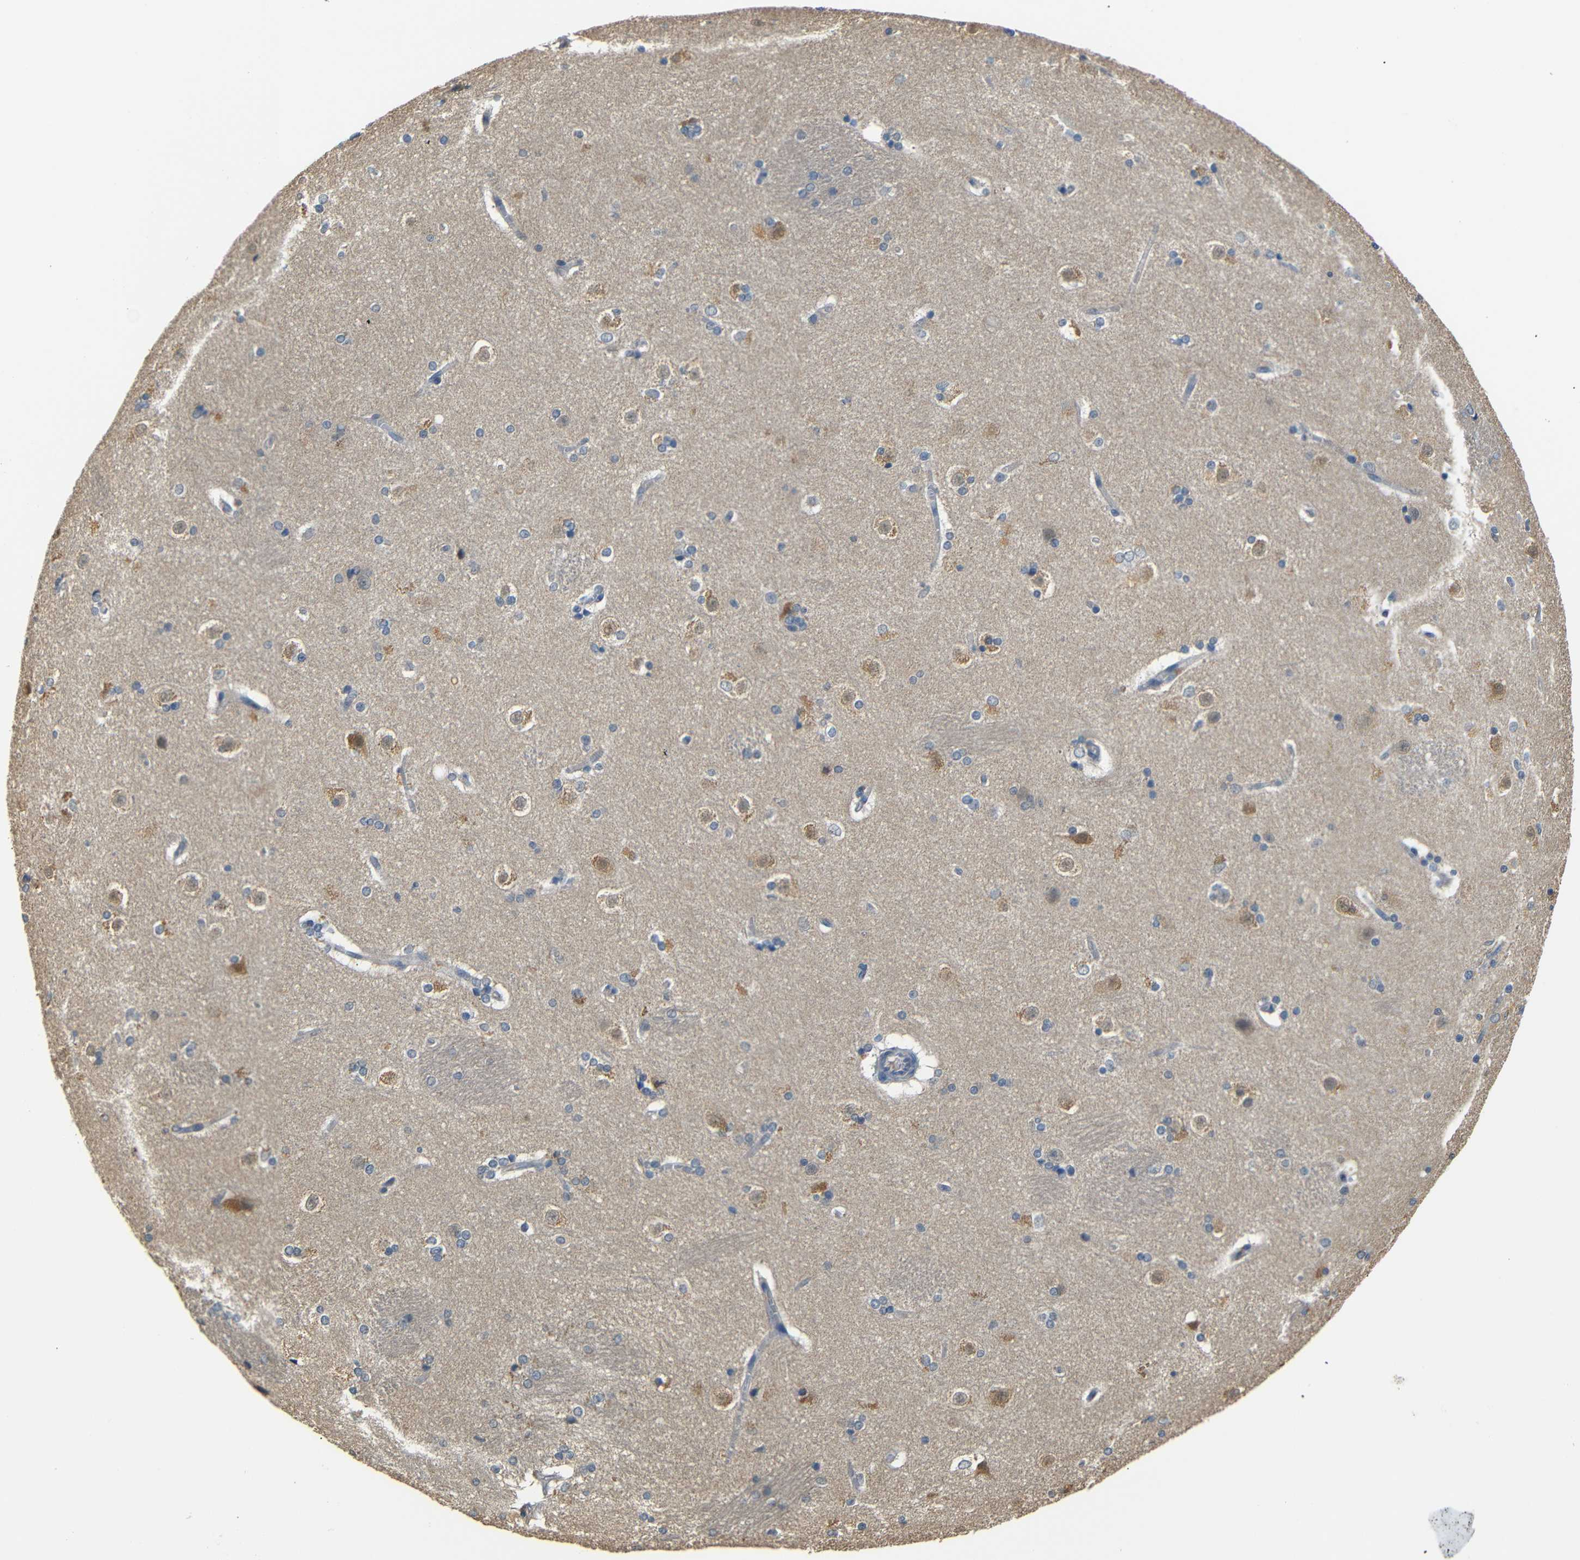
{"staining": {"intensity": "negative", "quantity": "none", "location": "none"}, "tissue": "caudate", "cell_type": "Glial cells", "image_type": "normal", "snomed": [{"axis": "morphology", "description": "Normal tissue, NOS"}, {"axis": "topography", "description": "Lateral ventricle wall"}], "caption": "Human caudate stained for a protein using immunohistochemistry (IHC) displays no expression in glial cells.", "gene": "SFN", "patient": {"sex": "female", "age": 19}}